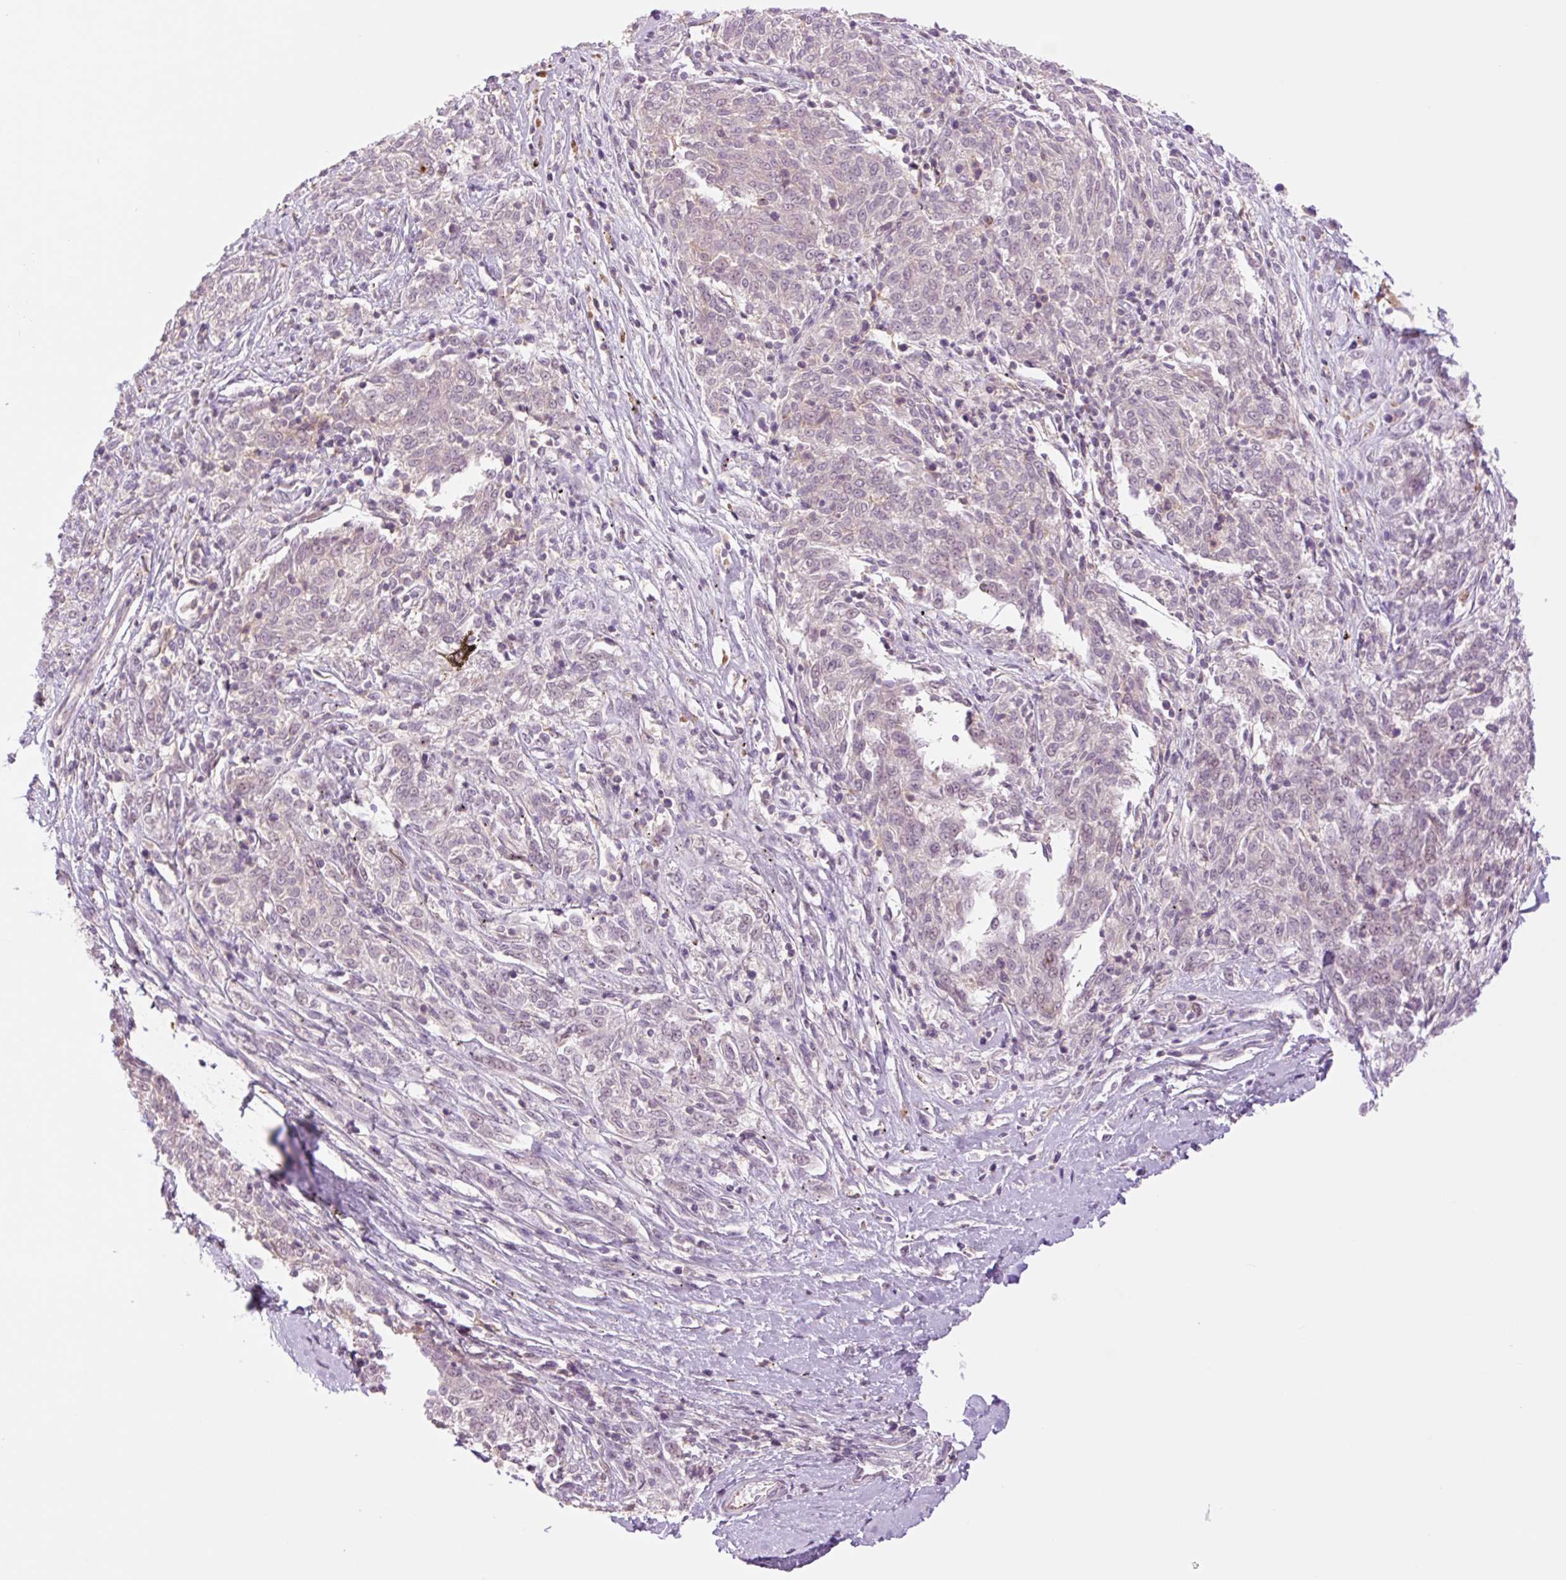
{"staining": {"intensity": "weak", "quantity": "<25%", "location": "cytoplasmic/membranous"}, "tissue": "melanoma", "cell_type": "Tumor cells", "image_type": "cancer", "snomed": [{"axis": "morphology", "description": "Malignant melanoma, NOS"}, {"axis": "topography", "description": "Skin"}], "caption": "IHC of melanoma displays no positivity in tumor cells. The staining is performed using DAB (3,3'-diaminobenzidine) brown chromogen with nuclei counter-stained in using hematoxylin.", "gene": "ZFYVE21", "patient": {"sex": "female", "age": 72}}